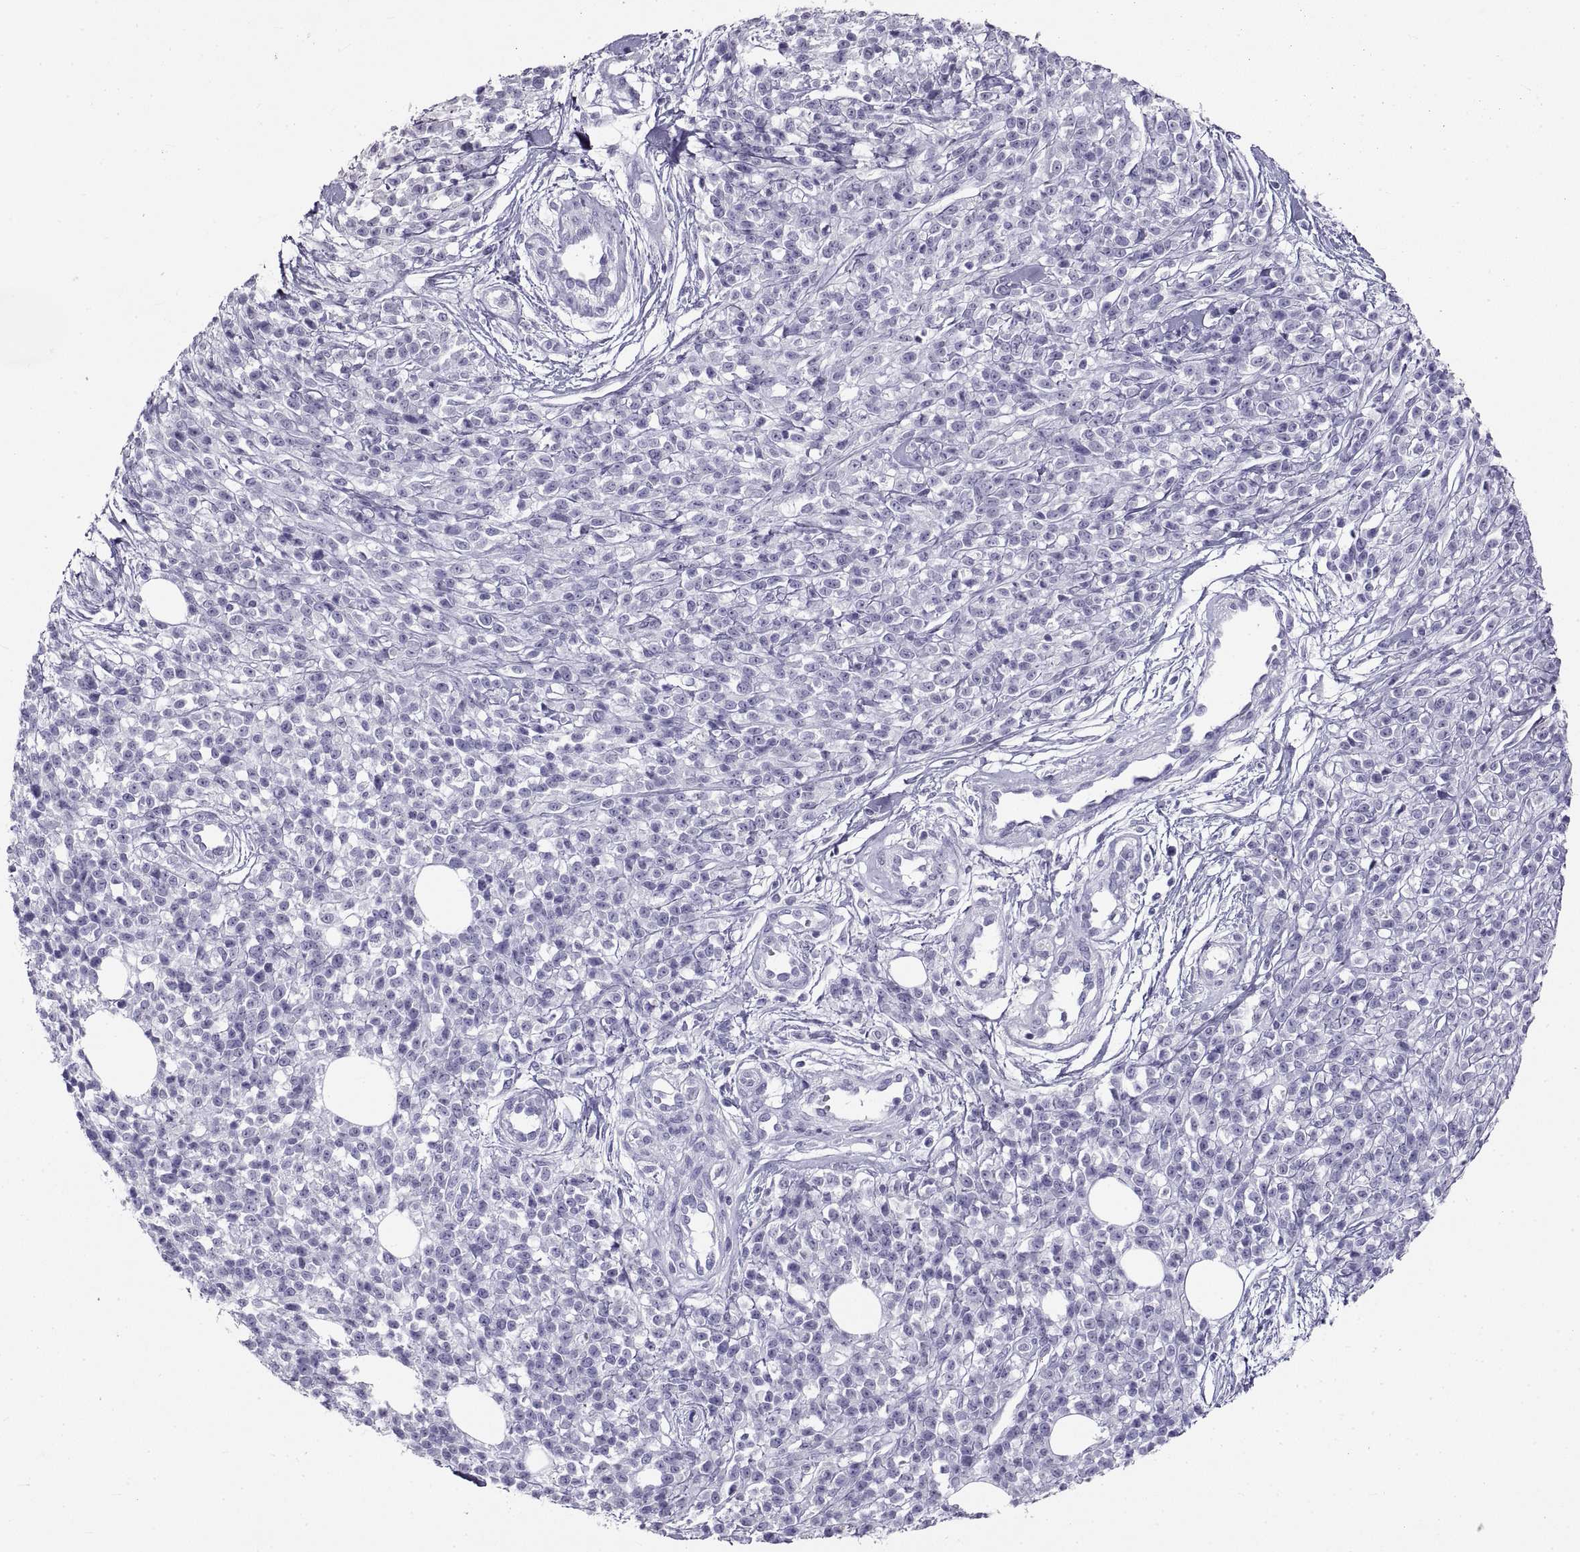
{"staining": {"intensity": "negative", "quantity": "none", "location": "none"}, "tissue": "melanoma", "cell_type": "Tumor cells", "image_type": "cancer", "snomed": [{"axis": "morphology", "description": "Malignant melanoma, NOS"}, {"axis": "topography", "description": "Skin"}, {"axis": "topography", "description": "Skin of trunk"}], "caption": "This photomicrograph is of malignant melanoma stained with IHC to label a protein in brown with the nuclei are counter-stained blue. There is no positivity in tumor cells.", "gene": "RLBP1", "patient": {"sex": "male", "age": 74}}